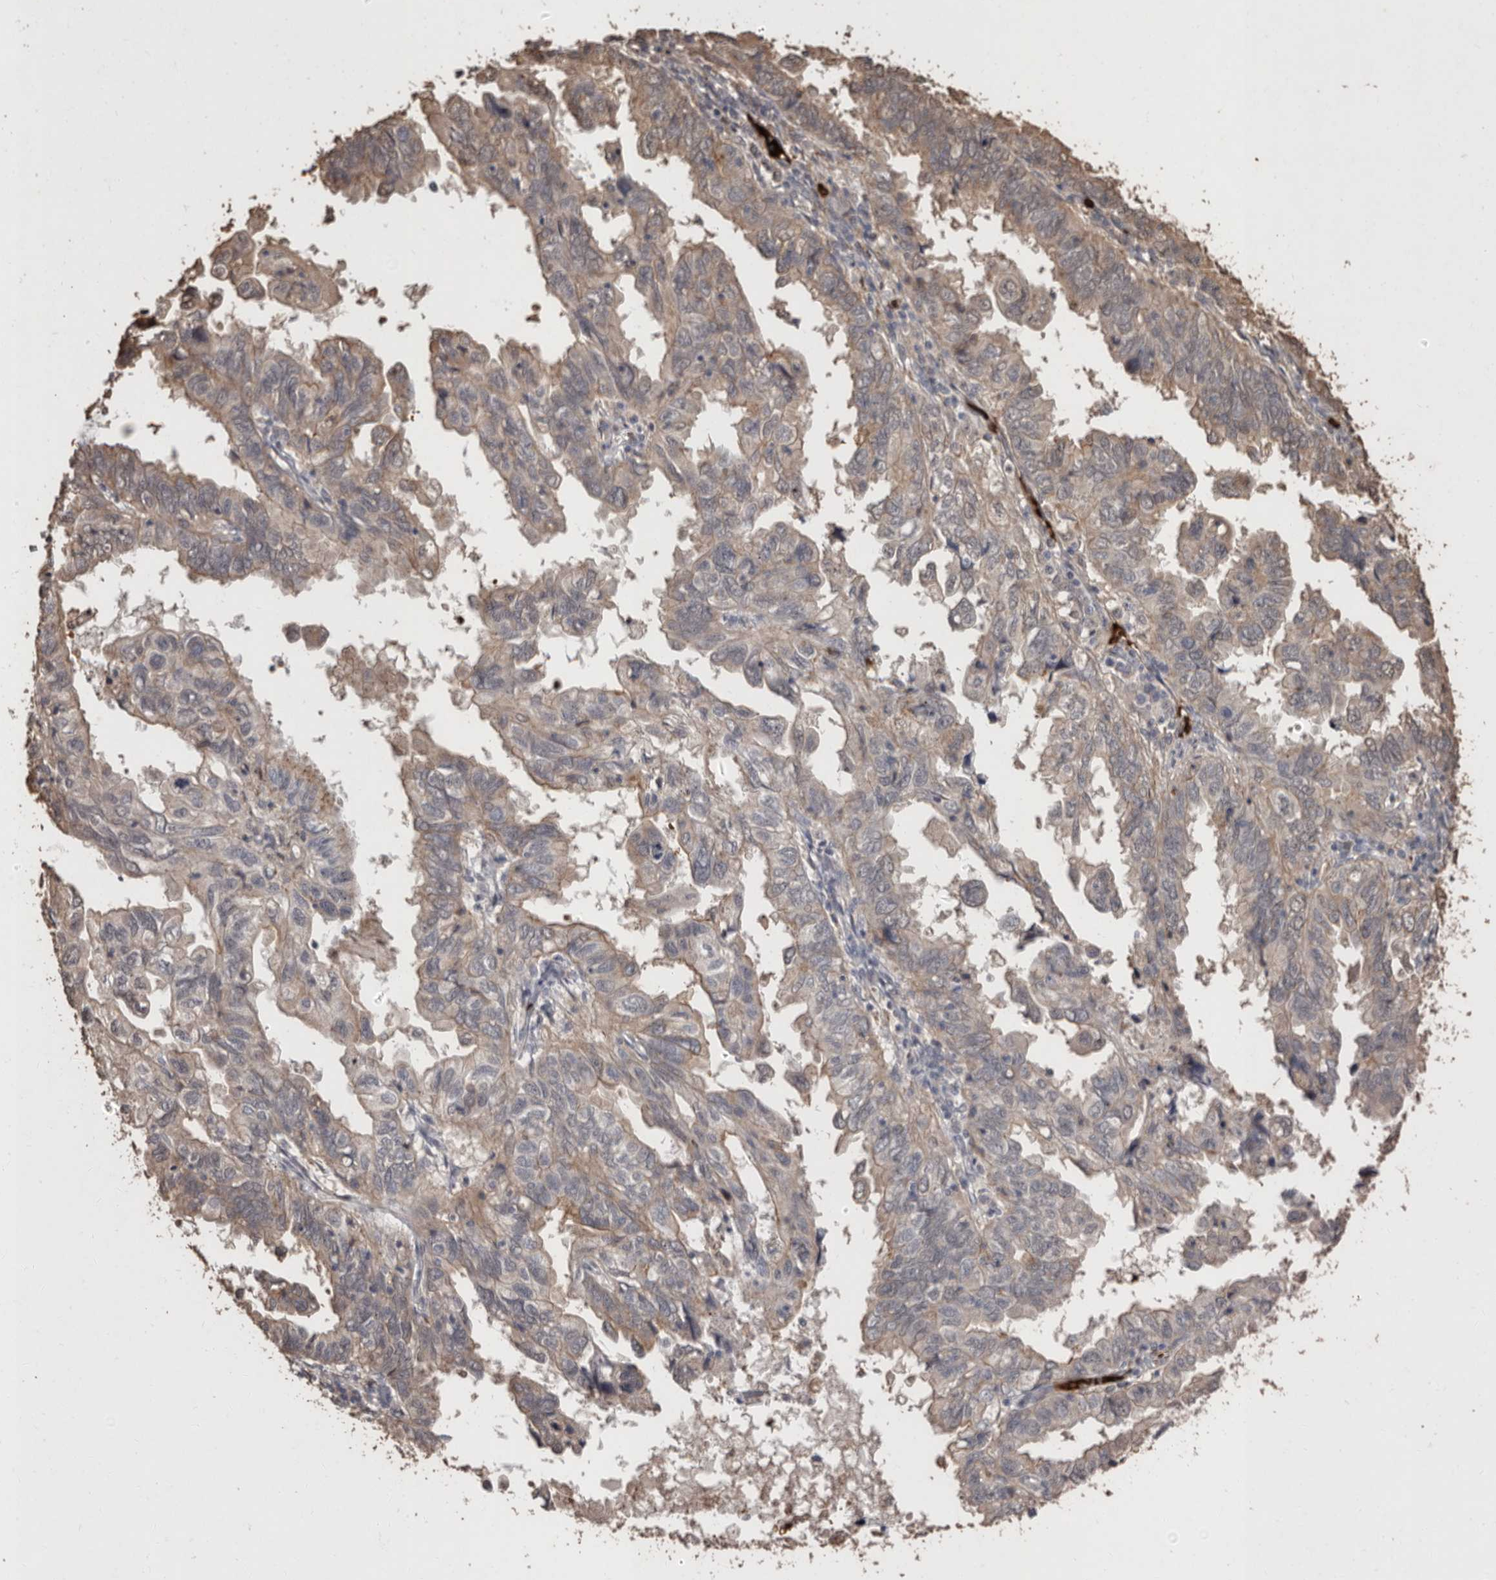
{"staining": {"intensity": "weak", "quantity": "25%-75%", "location": "cytoplasmic/membranous"}, "tissue": "endometrial cancer", "cell_type": "Tumor cells", "image_type": "cancer", "snomed": [{"axis": "morphology", "description": "Adenocarcinoma, NOS"}, {"axis": "topography", "description": "Uterus"}], "caption": "Weak cytoplasmic/membranous protein expression is present in about 25%-75% of tumor cells in adenocarcinoma (endometrial). The staining is performed using DAB brown chromogen to label protein expression. The nuclei are counter-stained blue using hematoxylin.", "gene": "GRAMD2A", "patient": {"sex": "female", "age": 77}}